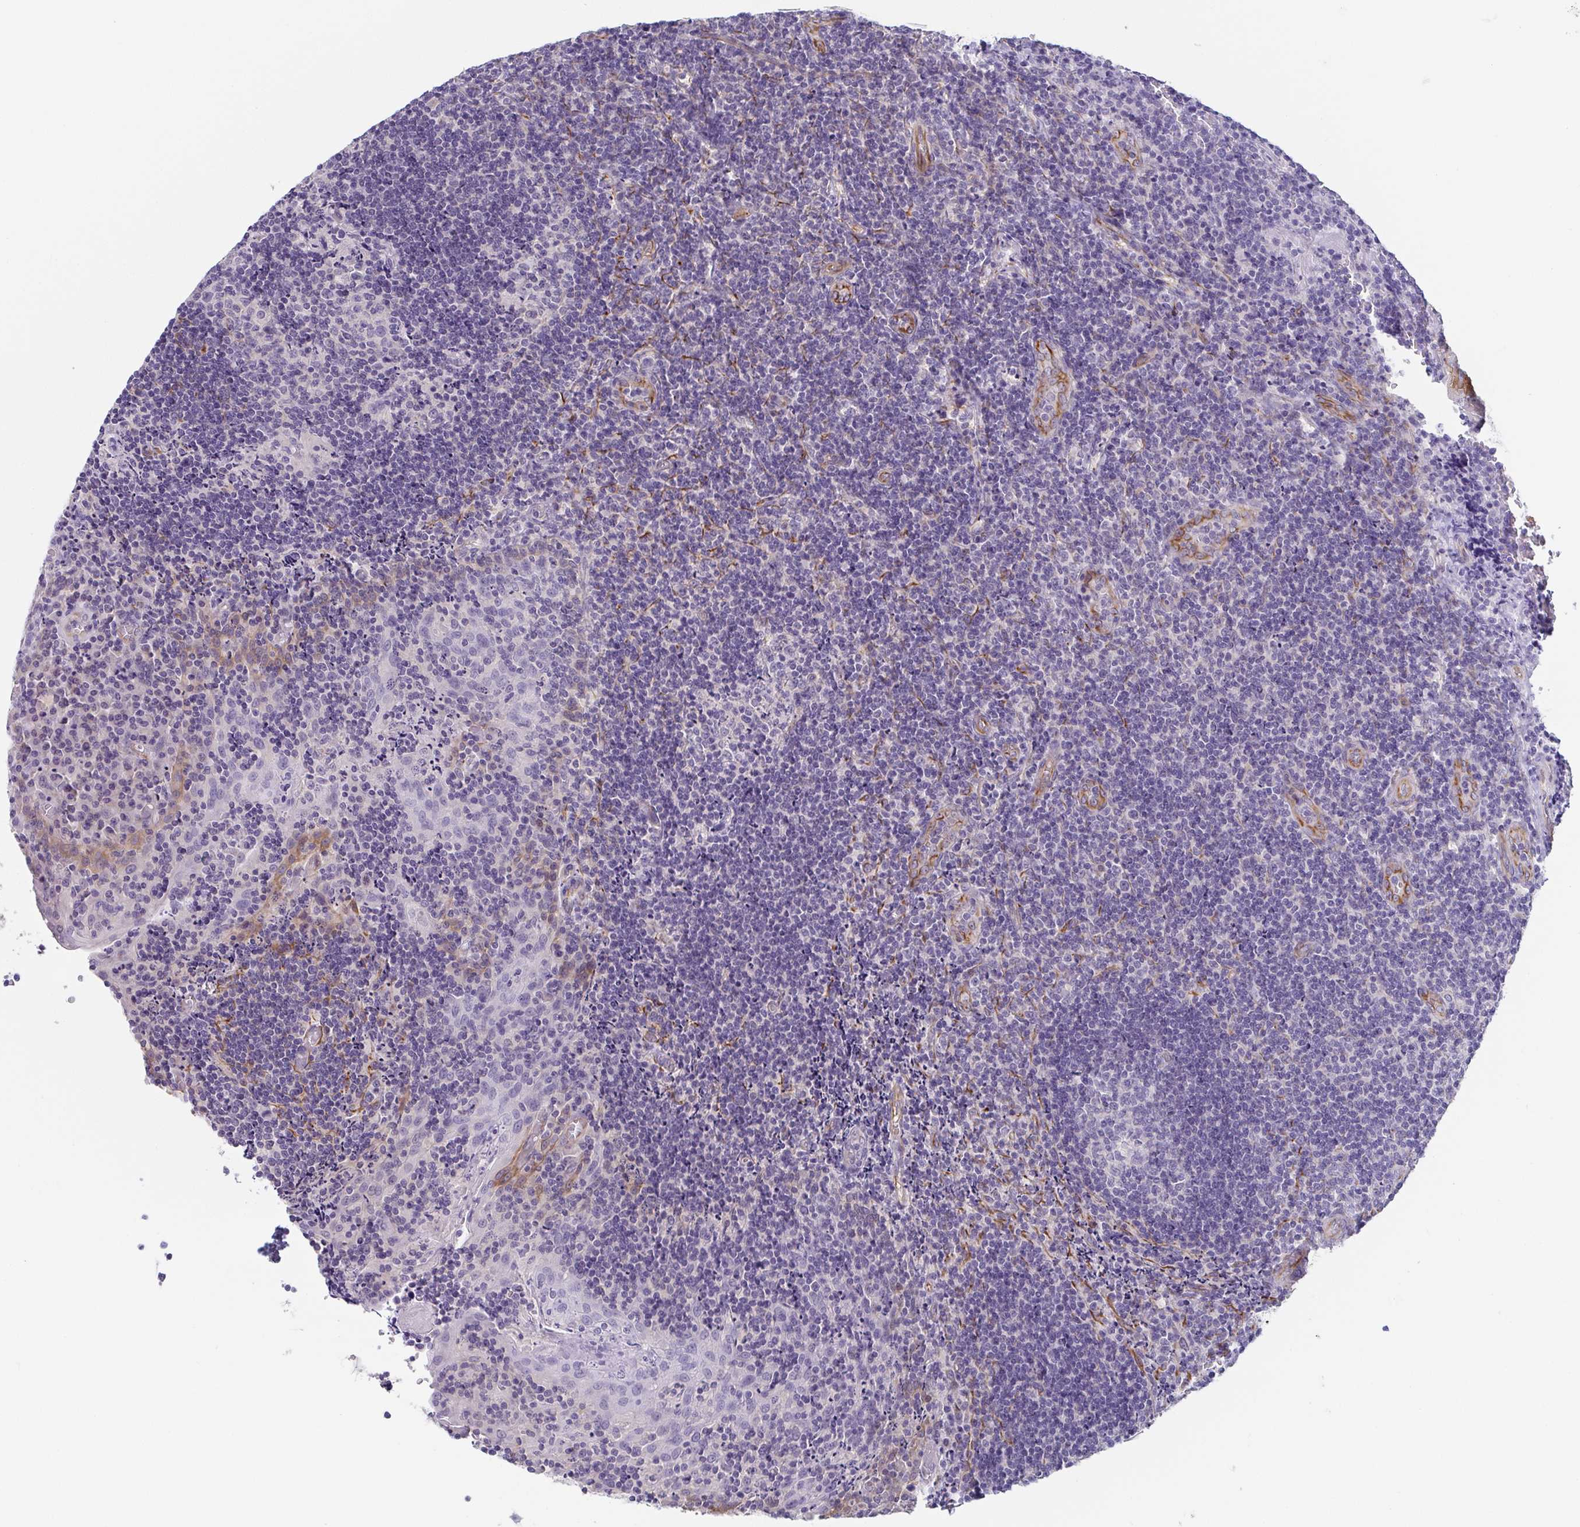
{"staining": {"intensity": "negative", "quantity": "none", "location": "none"}, "tissue": "tonsil", "cell_type": "Germinal center cells", "image_type": "normal", "snomed": [{"axis": "morphology", "description": "Normal tissue, NOS"}, {"axis": "topography", "description": "Tonsil"}], "caption": "A micrograph of tonsil stained for a protein demonstrates no brown staining in germinal center cells. (DAB immunohistochemistry (IHC) visualized using brightfield microscopy, high magnification).", "gene": "COL17A1", "patient": {"sex": "male", "age": 17}}